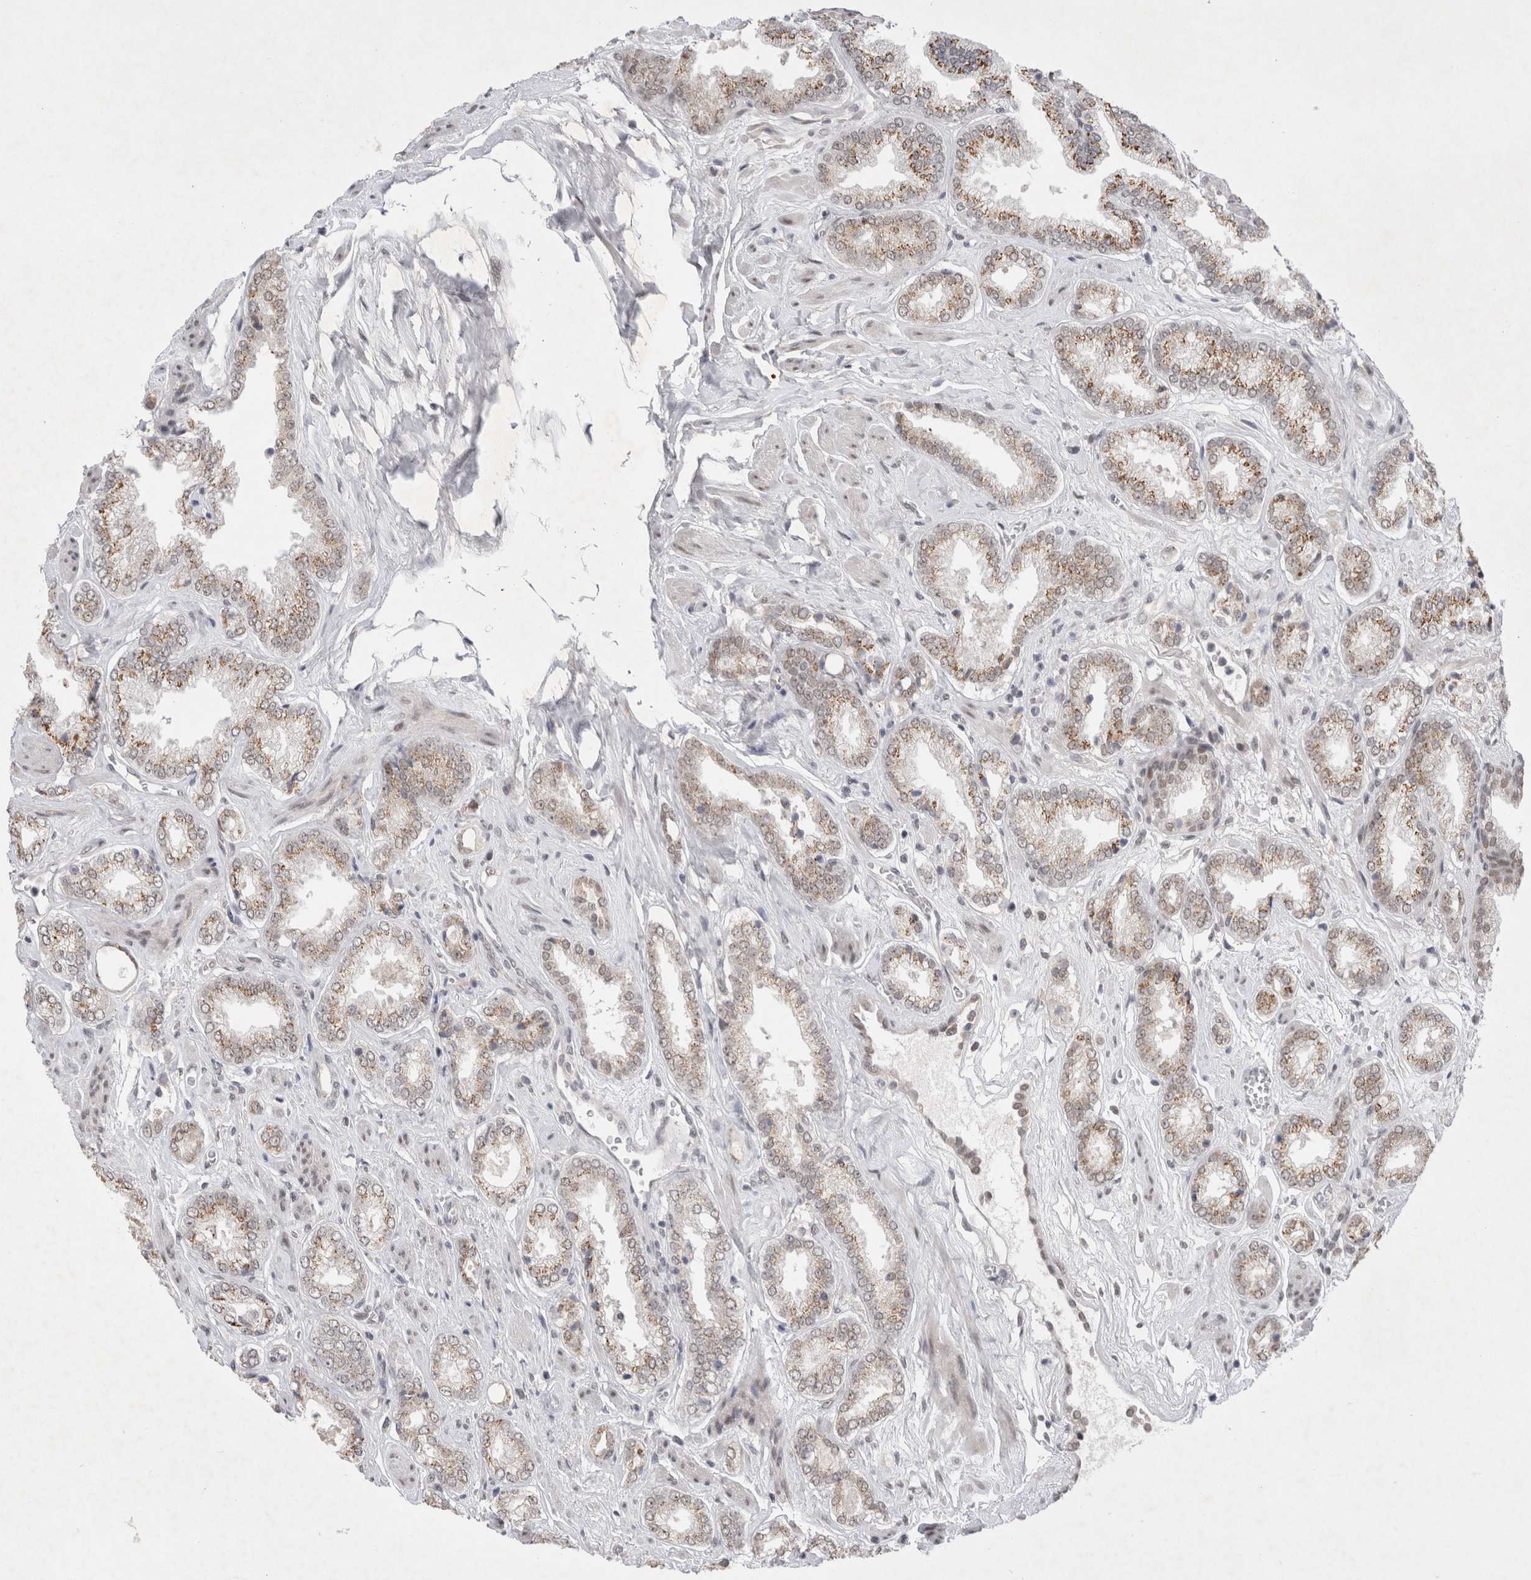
{"staining": {"intensity": "moderate", "quantity": ">75%", "location": "cytoplasmic/membranous"}, "tissue": "prostate cancer", "cell_type": "Tumor cells", "image_type": "cancer", "snomed": [{"axis": "morphology", "description": "Adenocarcinoma, Low grade"}, {"axis": "topography", "description": "Prostate"}], "caption": "Immunohistochemical staining of adenocarcinoma (low-grade) (prostate) reveals medium levels of moderate cytoplasmic/membranous staining in about >75% of tumor cells.", "gene": "RECQL4", "patient": {"sex": "male", "age": 62}}